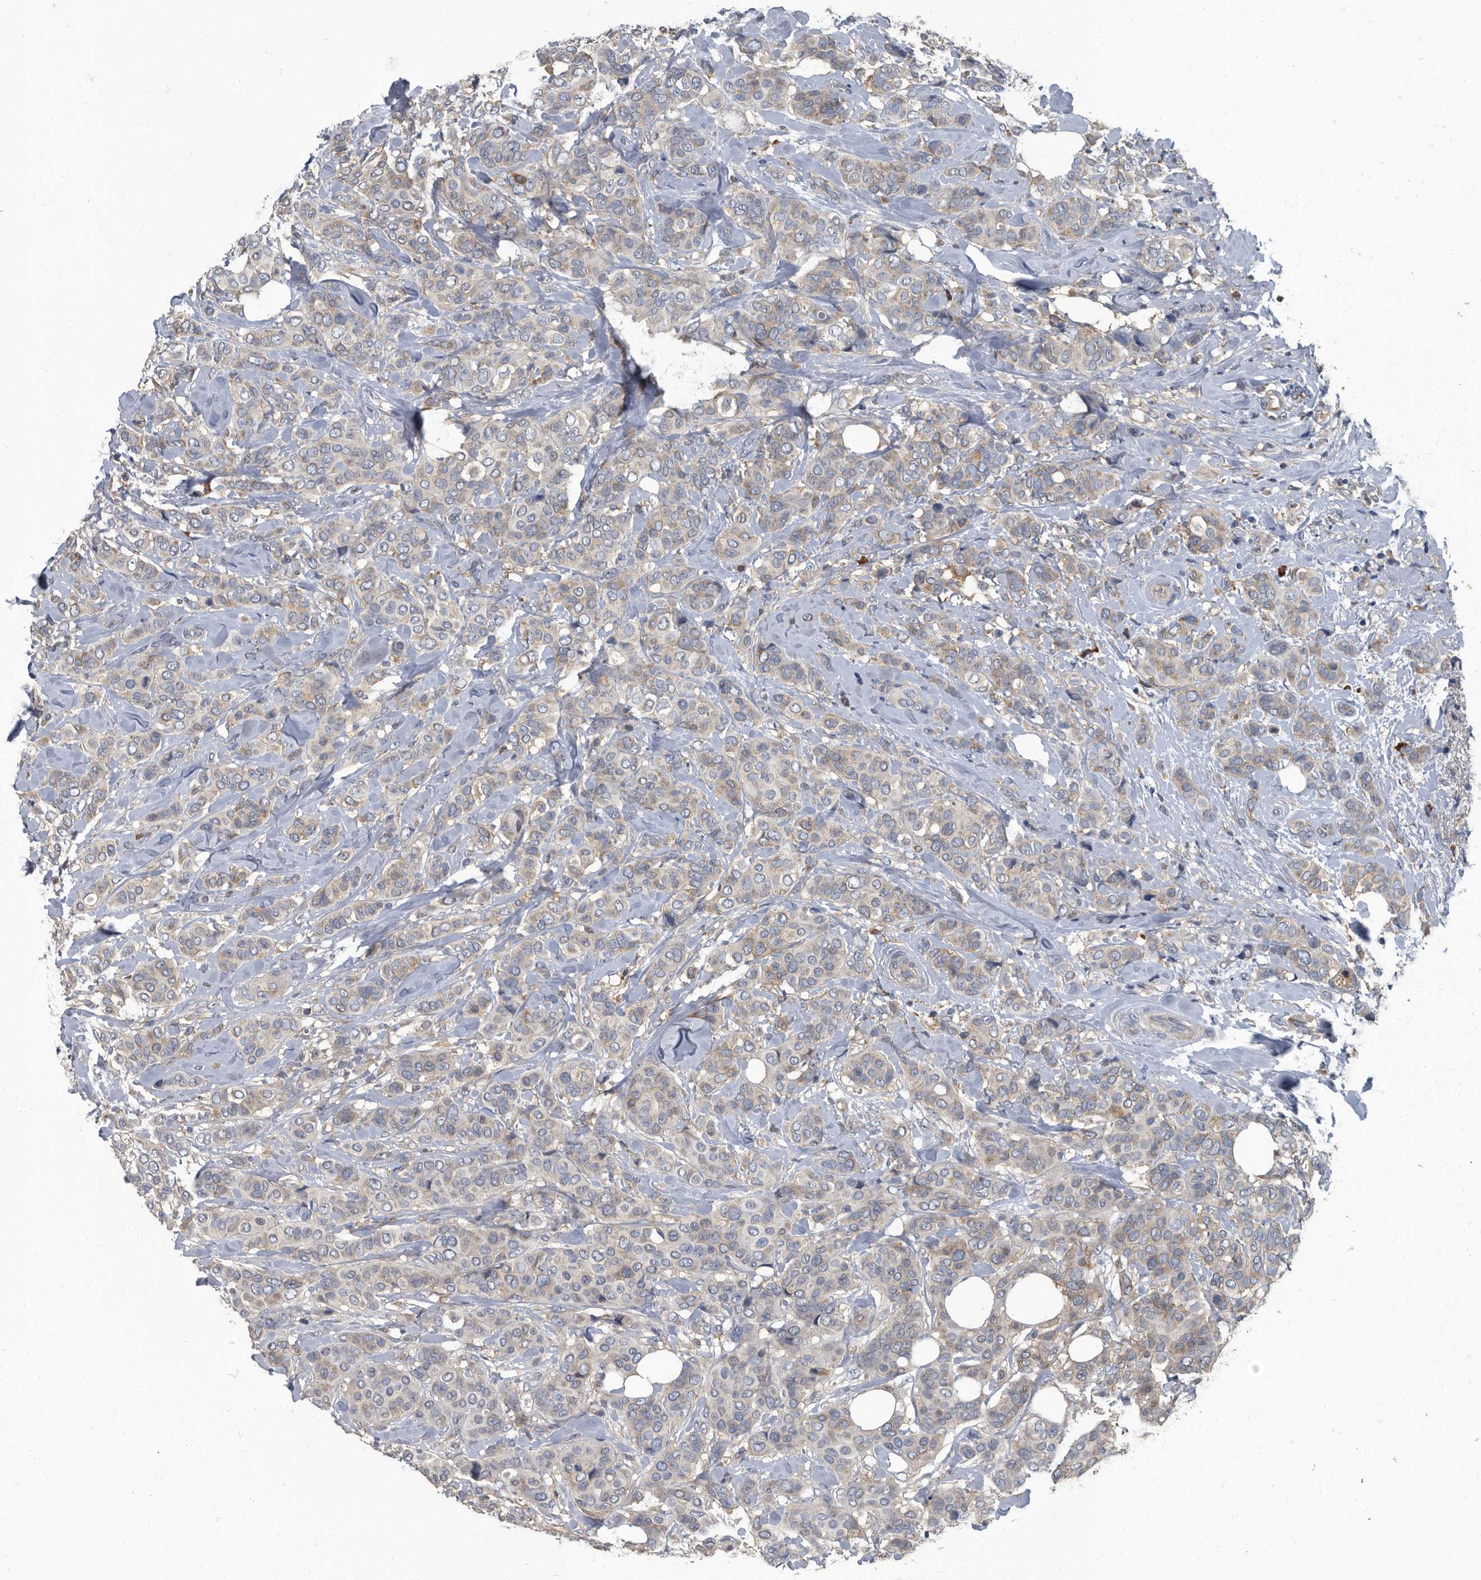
{"staining": {"intensity": "weak", "quantity": "<25%", "location": "cytoplasmic/membranous"}, "tissue": "breast cancer", "cell_type": "Tumor cells", "image_type": "cancer", "snomed": [{"axis": "morphology", "description": "Lobular carcinoma"}, {"axis": "topography", "description": "Breast"}], "caption": "A high-resolution image shows immunohistochemistry staining of breast cancer, which displays no significant staining in tumor cells.", "gene": "CDV3", "patient": {"sex": "female", "age": 51}}